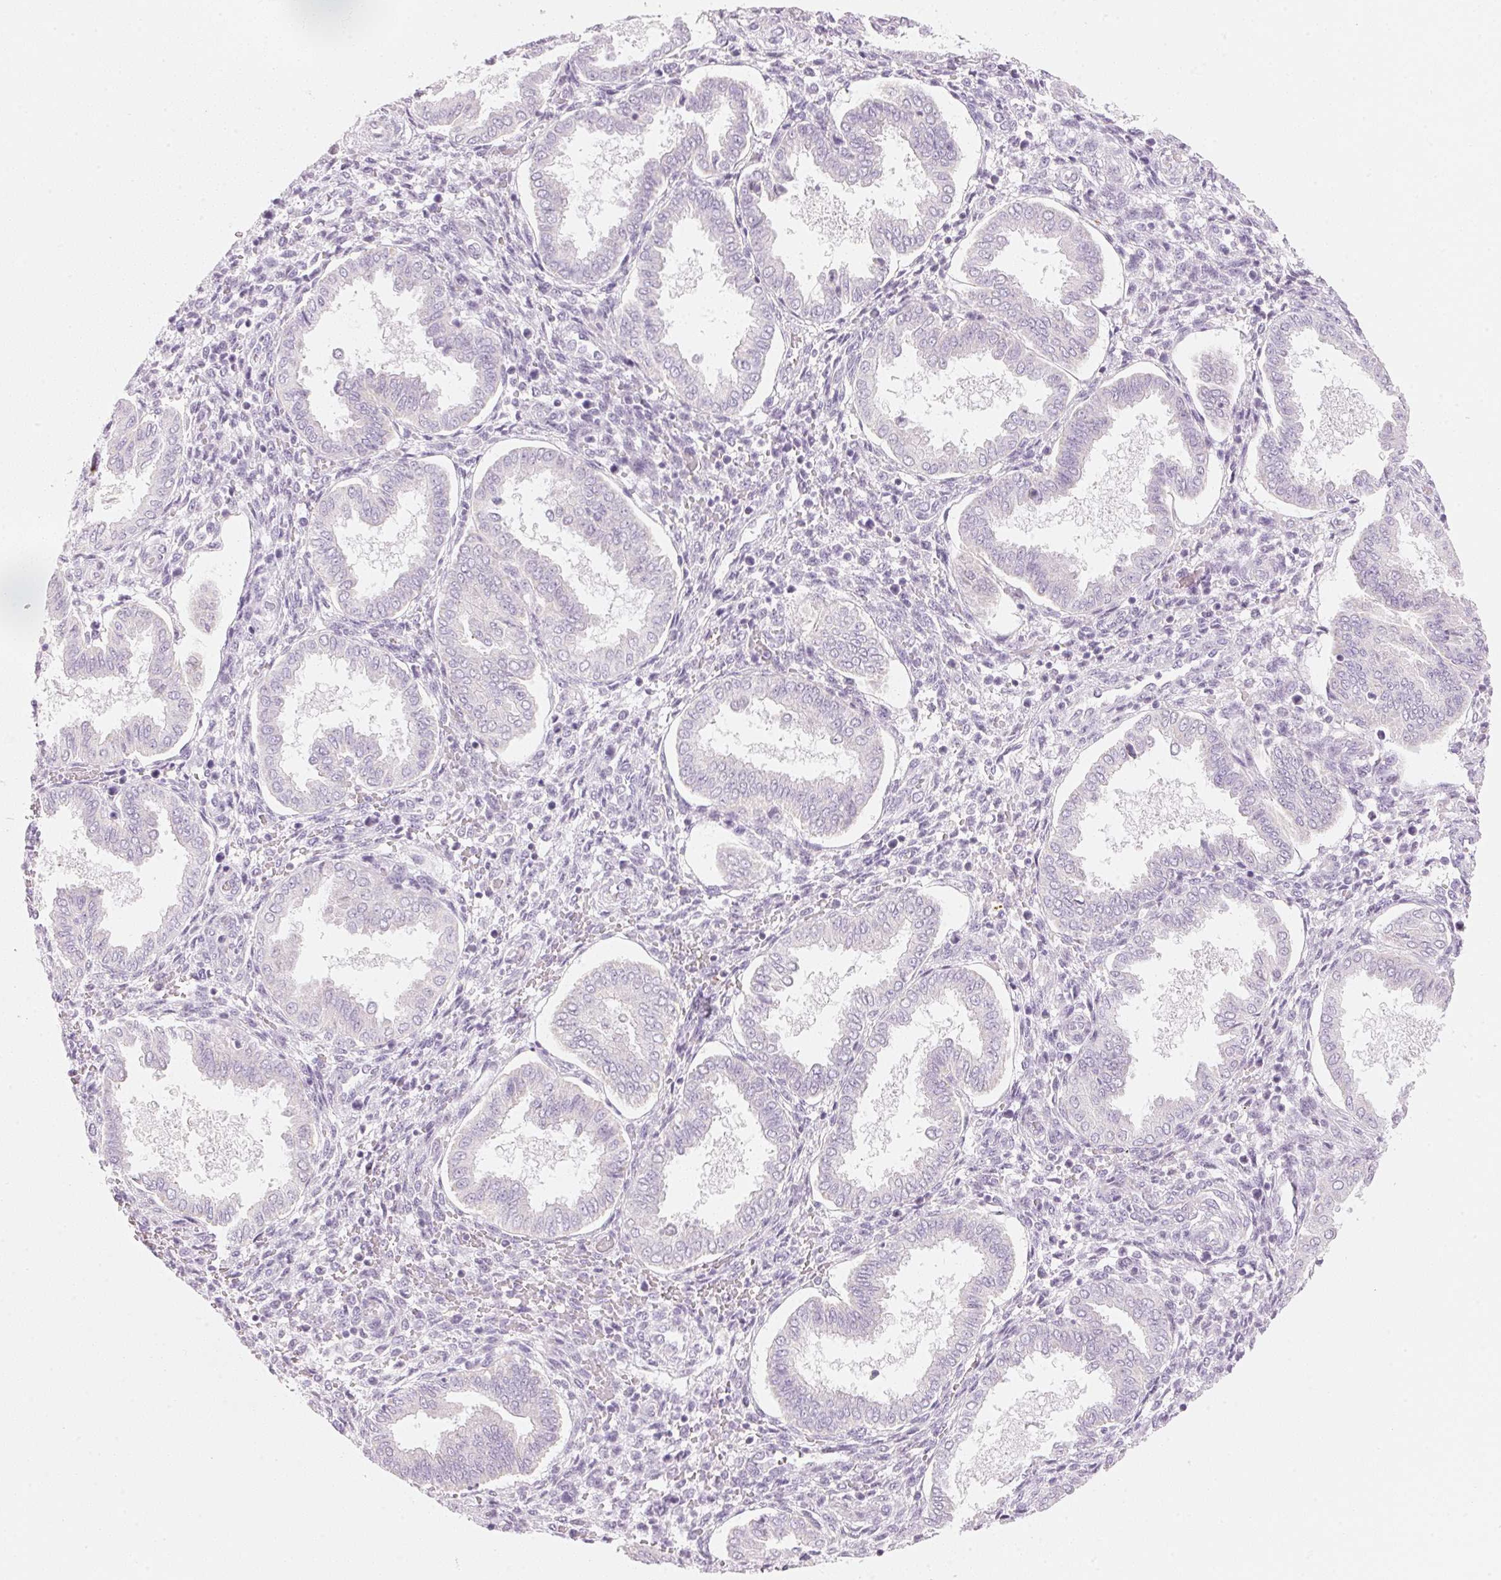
{"staining": {"intensity": "negative", "quantity": "none", "location": "none"}, "tissue": "endometrium", "cell_type": "Cells in endometrial stroma", "image_type": "normal", "snomed": [{"axis": "morphology", "description": "Normal tissue, NOS"}, {"axis": "topography", "description": "Endometrium"}], "caption": "Immunohistochemistry (IHC) of benign endometrium shows no expression in cells in endometrial stroma.", "gene": "HOXB13", "patient": {"sex": "female", "age": 24}}